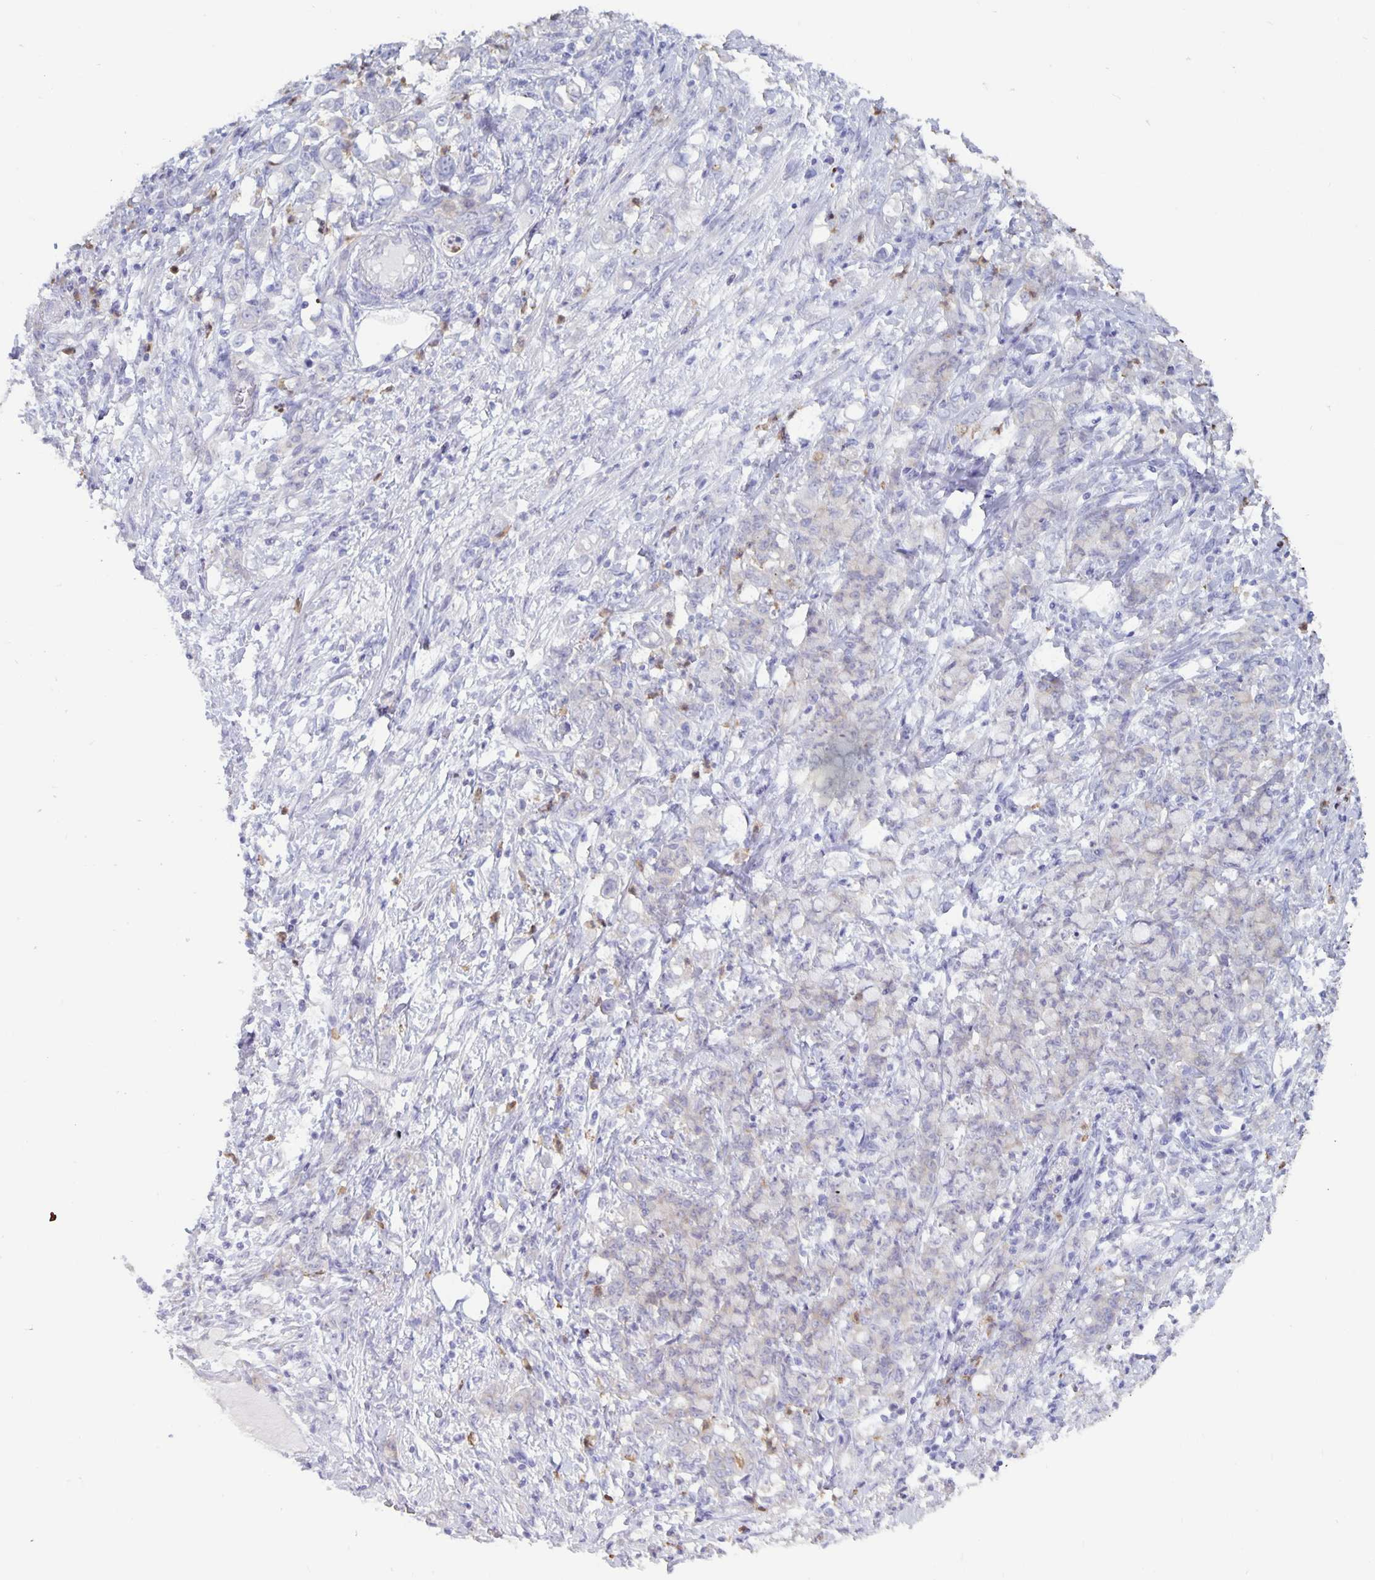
{"staining": {"intensity": "negative", "quantity": "none", "location": "none"}, "tissue": "stomach cancer", "cell_type": "Tumor cells", "image_type": "cancer", "snomed": [{"axis": "morphology", "description": "Adenocarcinoma, NOS"}, {"axis": "topography", "description": "Stomach"}], "caption": "A high-resolution image shows immunohistochemistry staining of stomach cancer (adenocarcinoma), which demonstrates no significant staining in tumor cells. (DAB (3,3'-diaminobenzidine) immunohistochemistry, high magnification).", "gene": "PLCB3", "patient": {"sex": "female", "age": 79}}